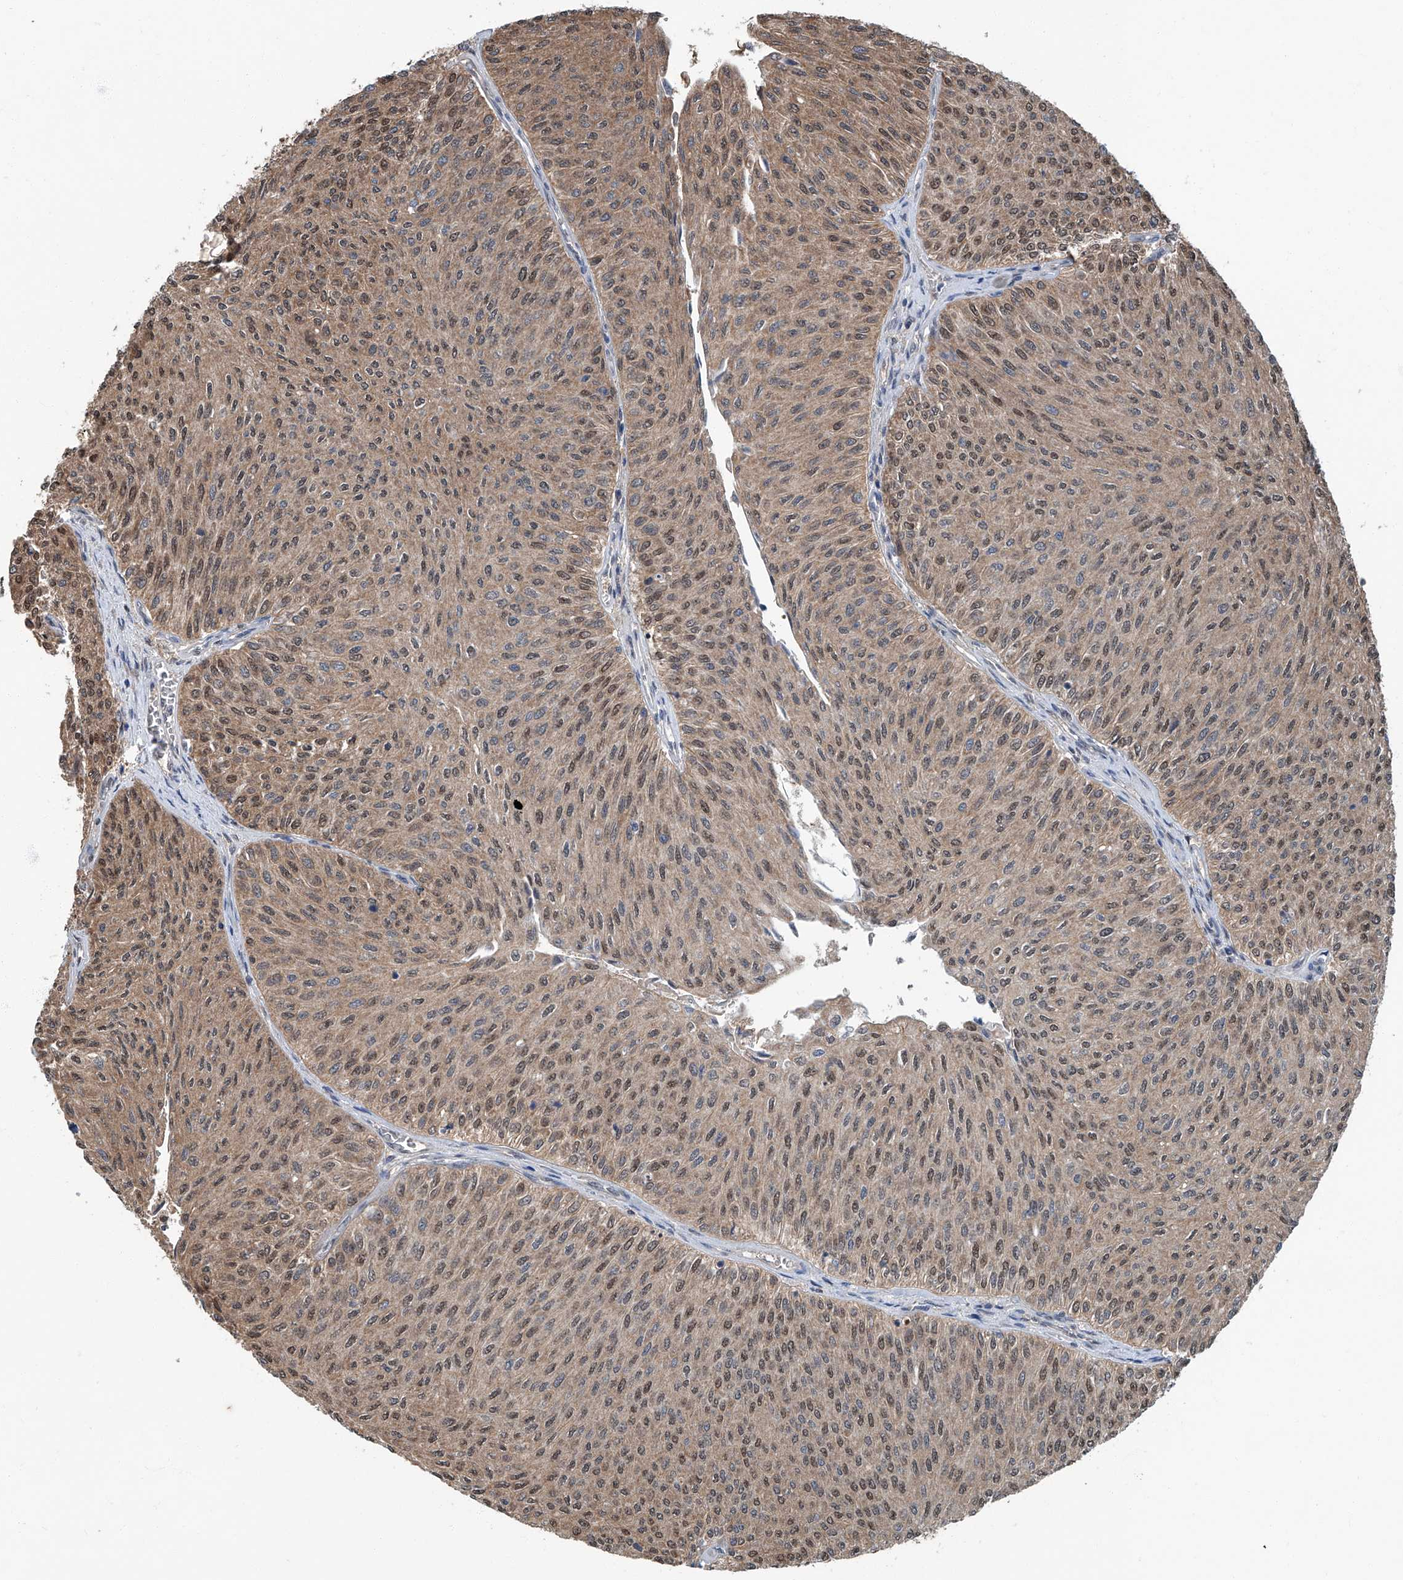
{"staining": {"intensity": "moderate", "quantity": ">75%", "location": "cytoplasmic/membranous,nuclear"}, "tissue": "urothelial cancer", "cell_type": "Tumor cells", "image_type": "cancer", "snomed": [{"axis": "morphology", "description": "Urothelial carcinoma, Low grade"}, {"axis": "topography", "description": "Urinary bladder"}], "caption": "Moderate cytoplasmic/membranous and nuclear staining is identified in approximately >75% of tumor cells in urothelial cancer. (DAB = brown stain, brightfield microscopy at high magnification).", "gene": "CLK1", "patient": {"sex": "male", "age": 78}}